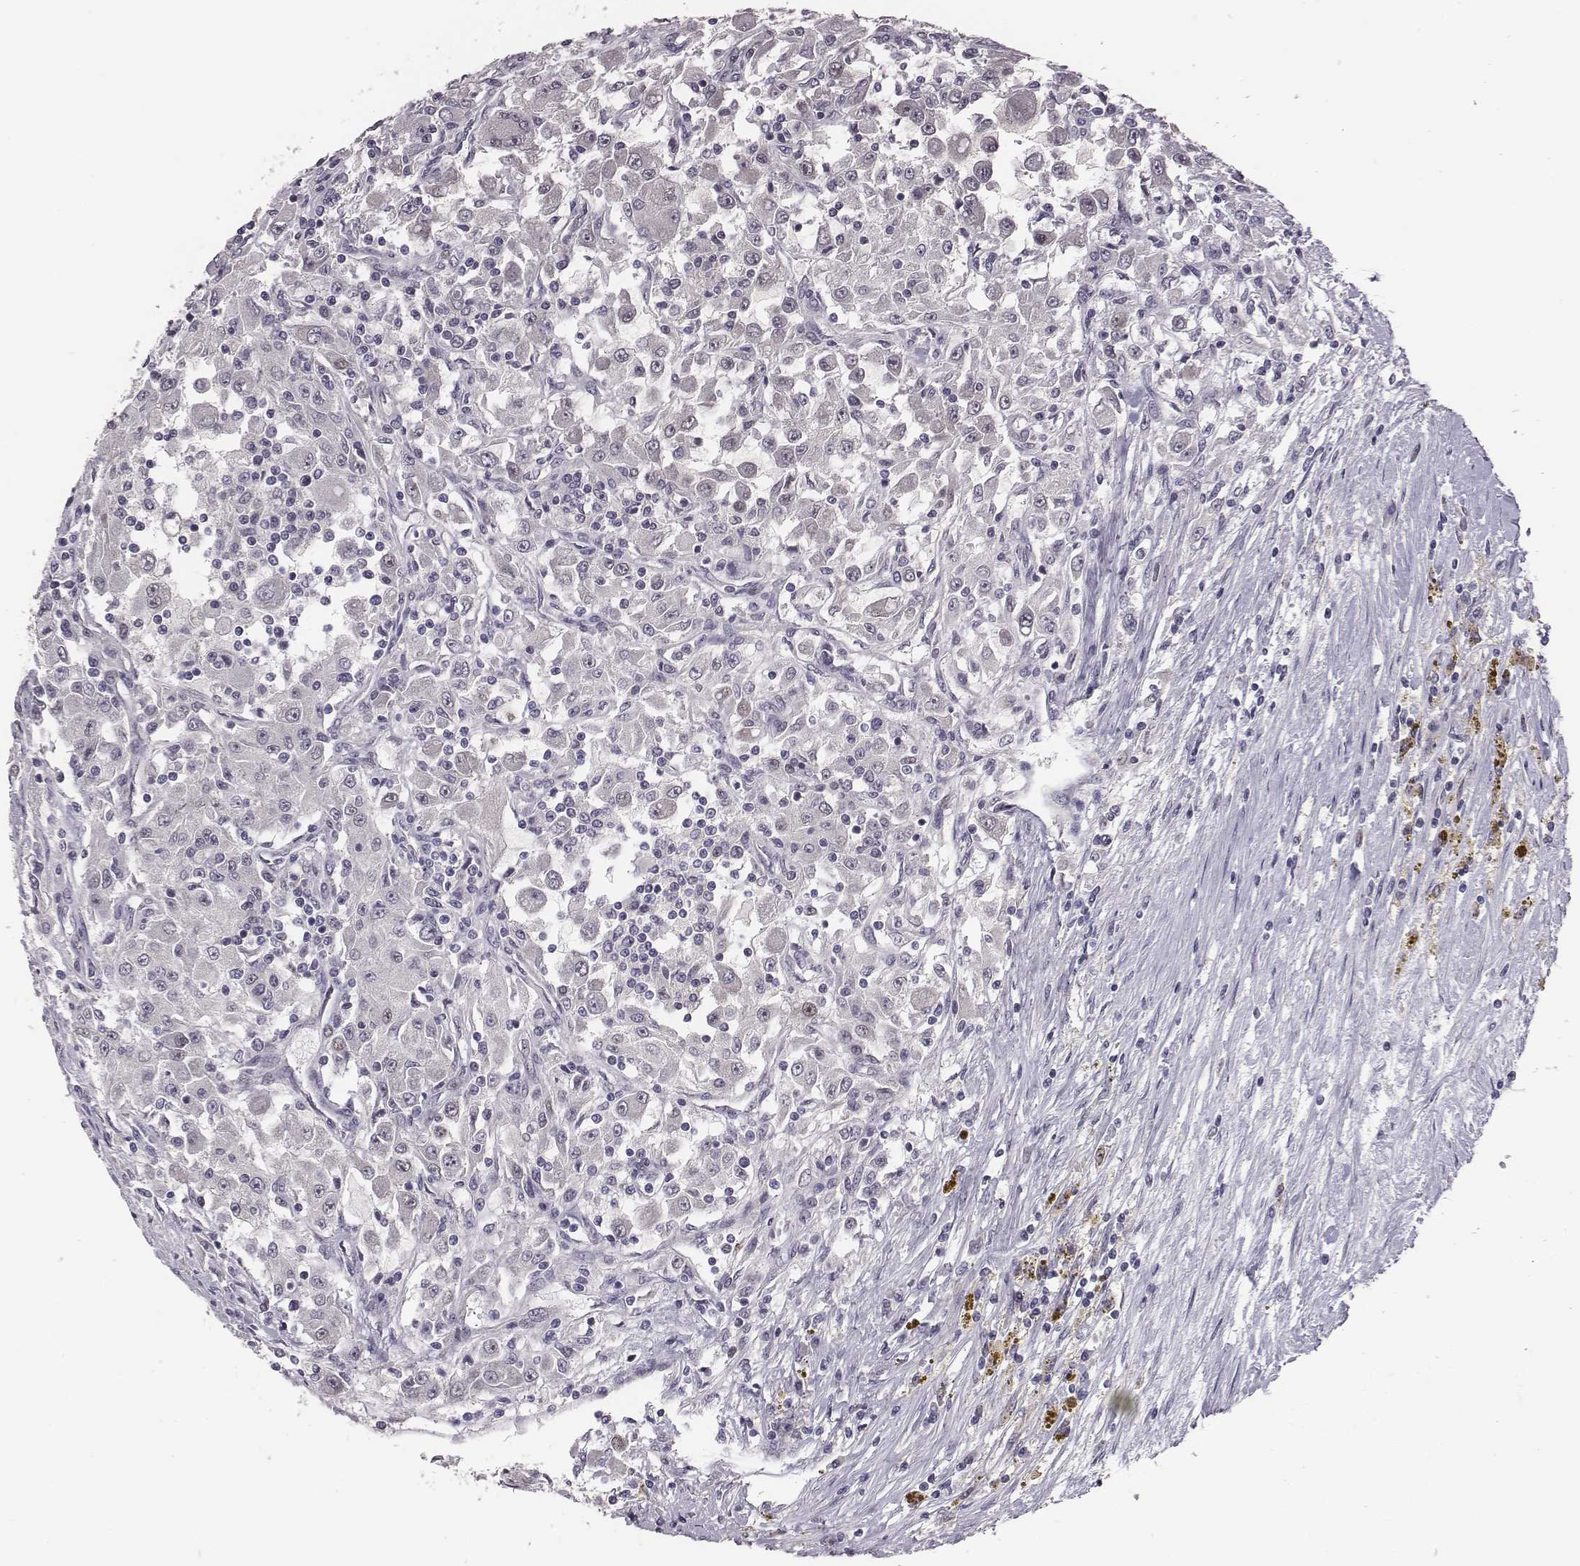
{"staining": {"intensity": "negative", "quantity": "none", "location": "none"}, "tissue": "renal cancer", "cell_type": "Tumor cells", "image_type": "cancer", "snomed": [{"axis": "morphology", "description": "Adenocarcinoma, NOS"}, {"axis": "topography", "description": "Kidney"}], "caption": "This is an IHC histopathology image of adenocarcinoma (renal). There is no expression in tumor cells.", "gene": "SMURF2", "patient": {"sex": "female", "age": 67}}